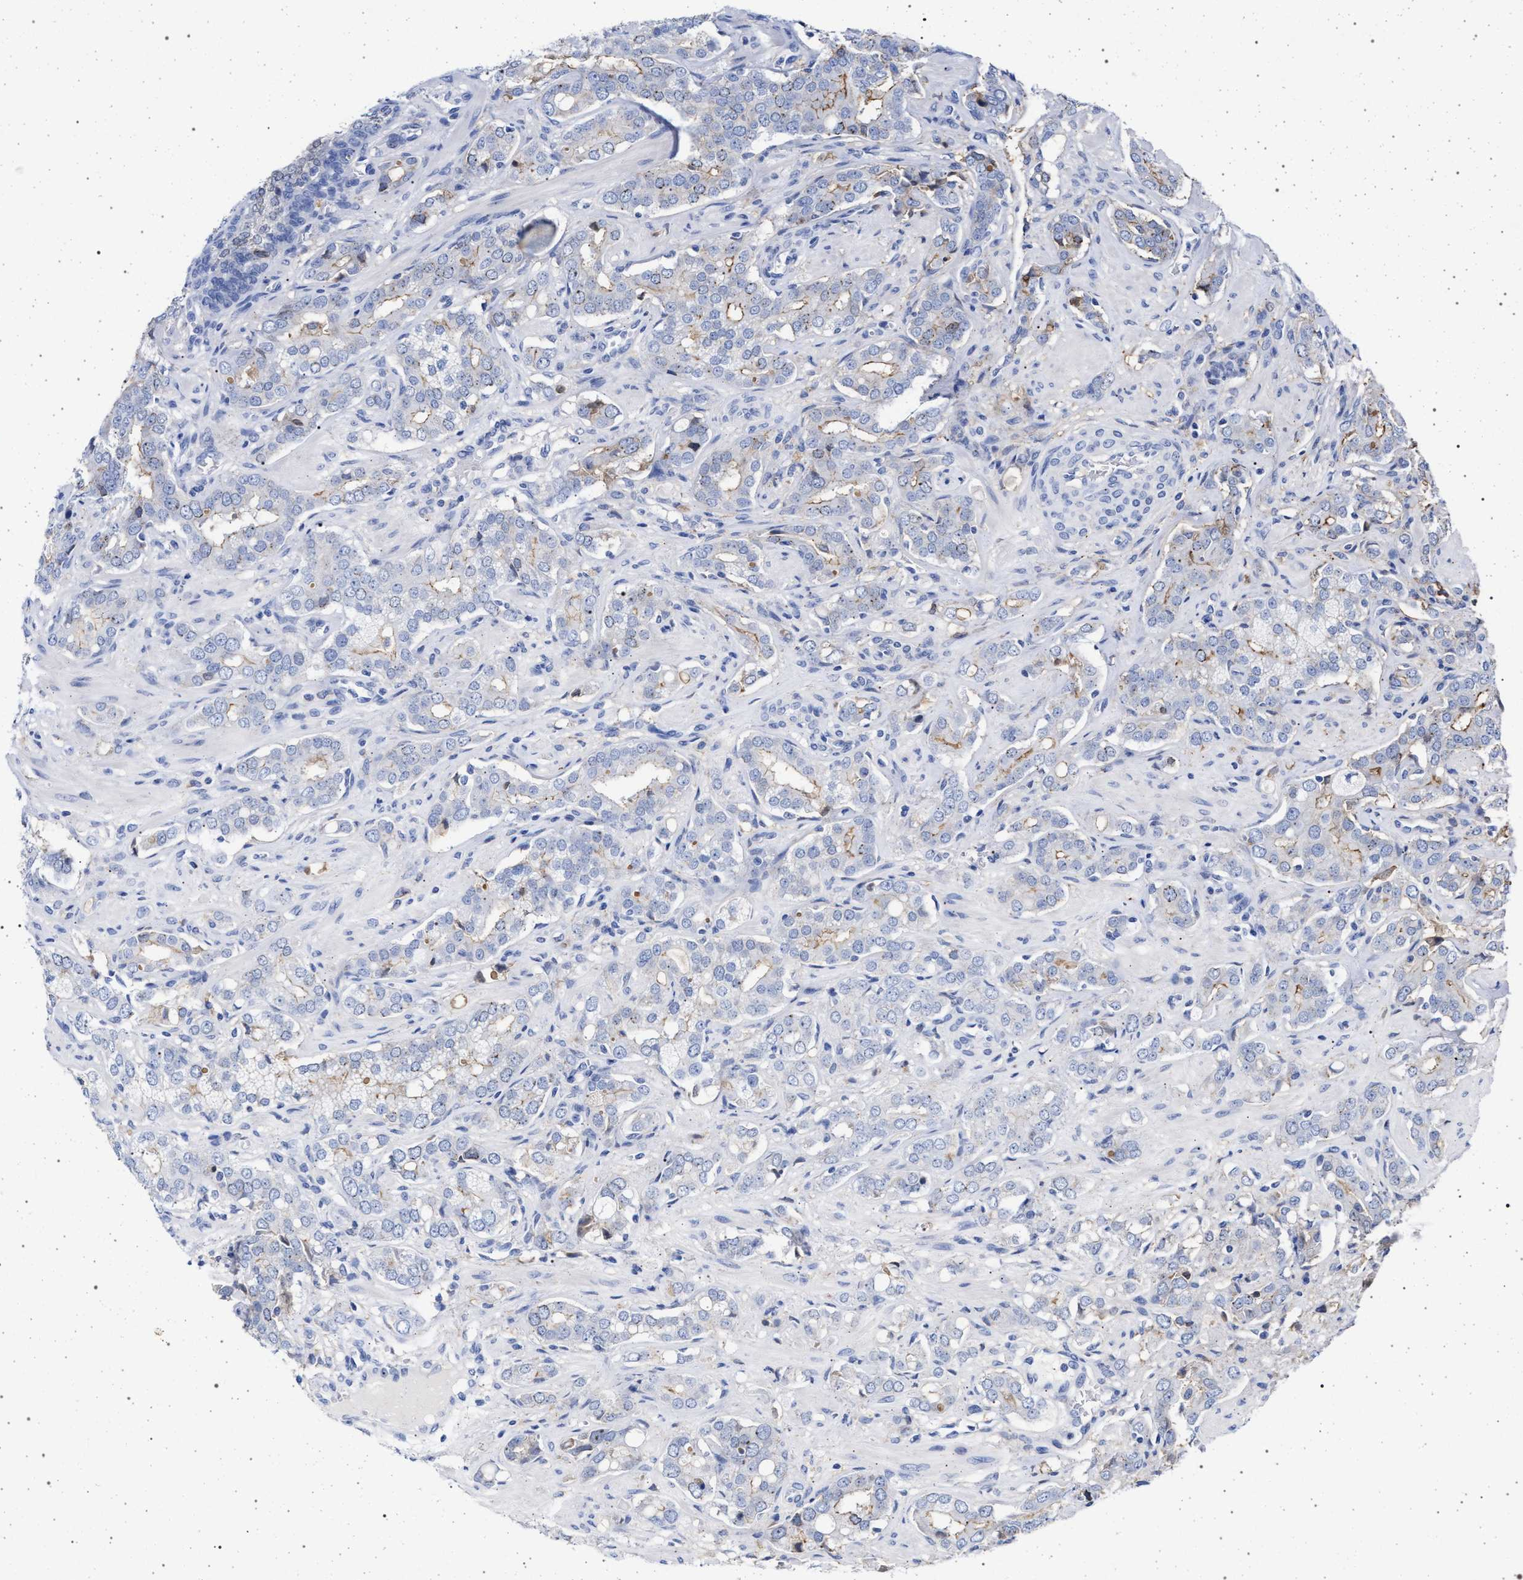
{"staining": {"intensity": "weak", "quantity": "<25%", "location": "cytoplasmic/membranous"}, "tissue": "prostate cancer", "cell_type": "Tumor cells", "image_type": "cancer", "snomed": [{"axis": "morphology", "description": "Adenocarcinoma, High grade"}, {"axis": "topography", "description": "Prostate"}], "caption": "Photomicrograph shows no significant protein expression in tumor cells of prostate cancer.", "gene": "PLG", "patient": {"sex": "male", "age": 52}}